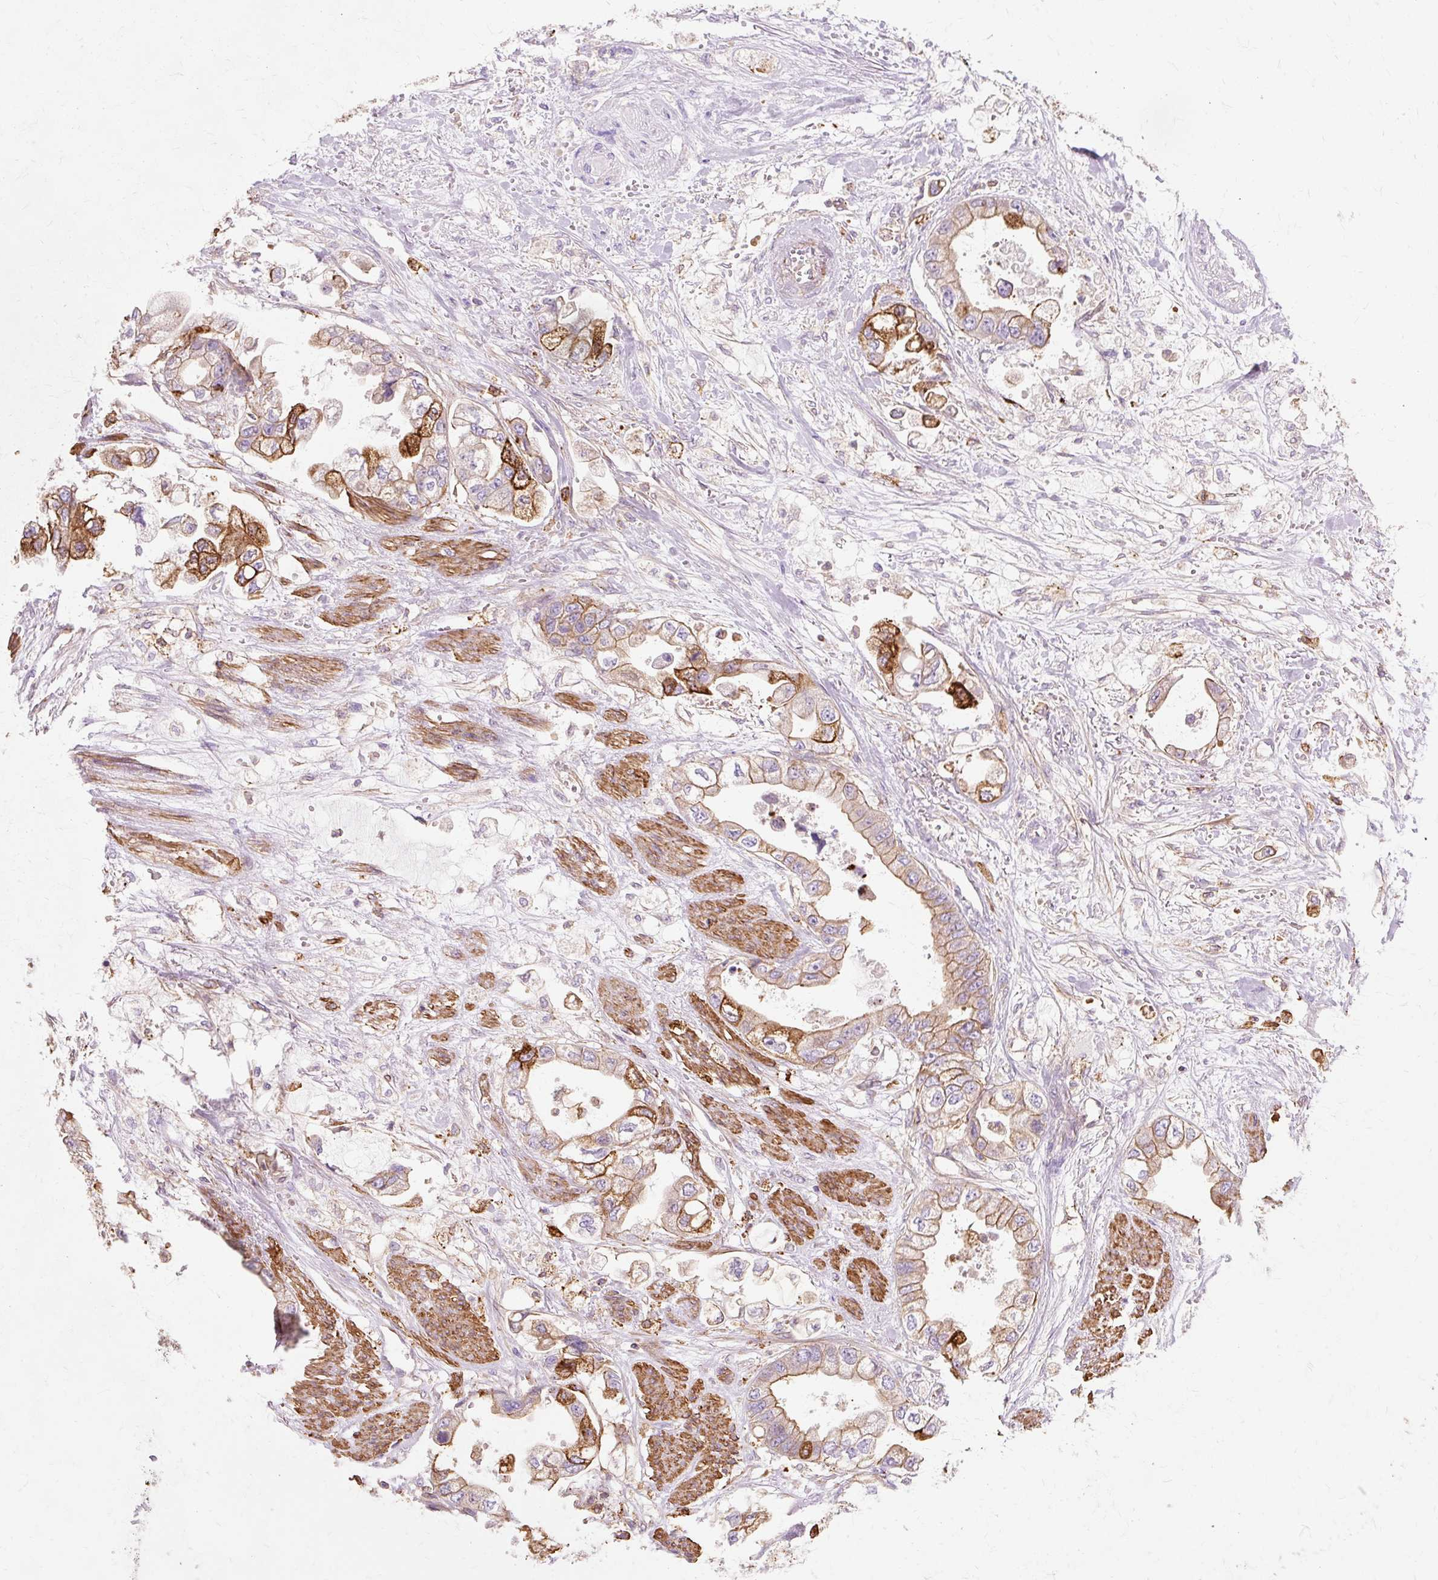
{"staining": {"intensity": "moderate", "quantity": ">75%", "location": "cytoplasmic/membranous"}, "tissue": "stomach cancer", "cell_type": "Tumor cells", "image_type": "cancer", "snomed": [{"axis": "morphology", "description": "Adenocarcinoma, NOS"}, {"axis": "topography", "description": "Stomach"}], "caption": "A brown stain shows moderate cytoplasmic/membranous staining of a protein in human stomach cancer tumor cells.", "gene": "TBC1D2B", "patient": {"sex": "male", "age": 62}}